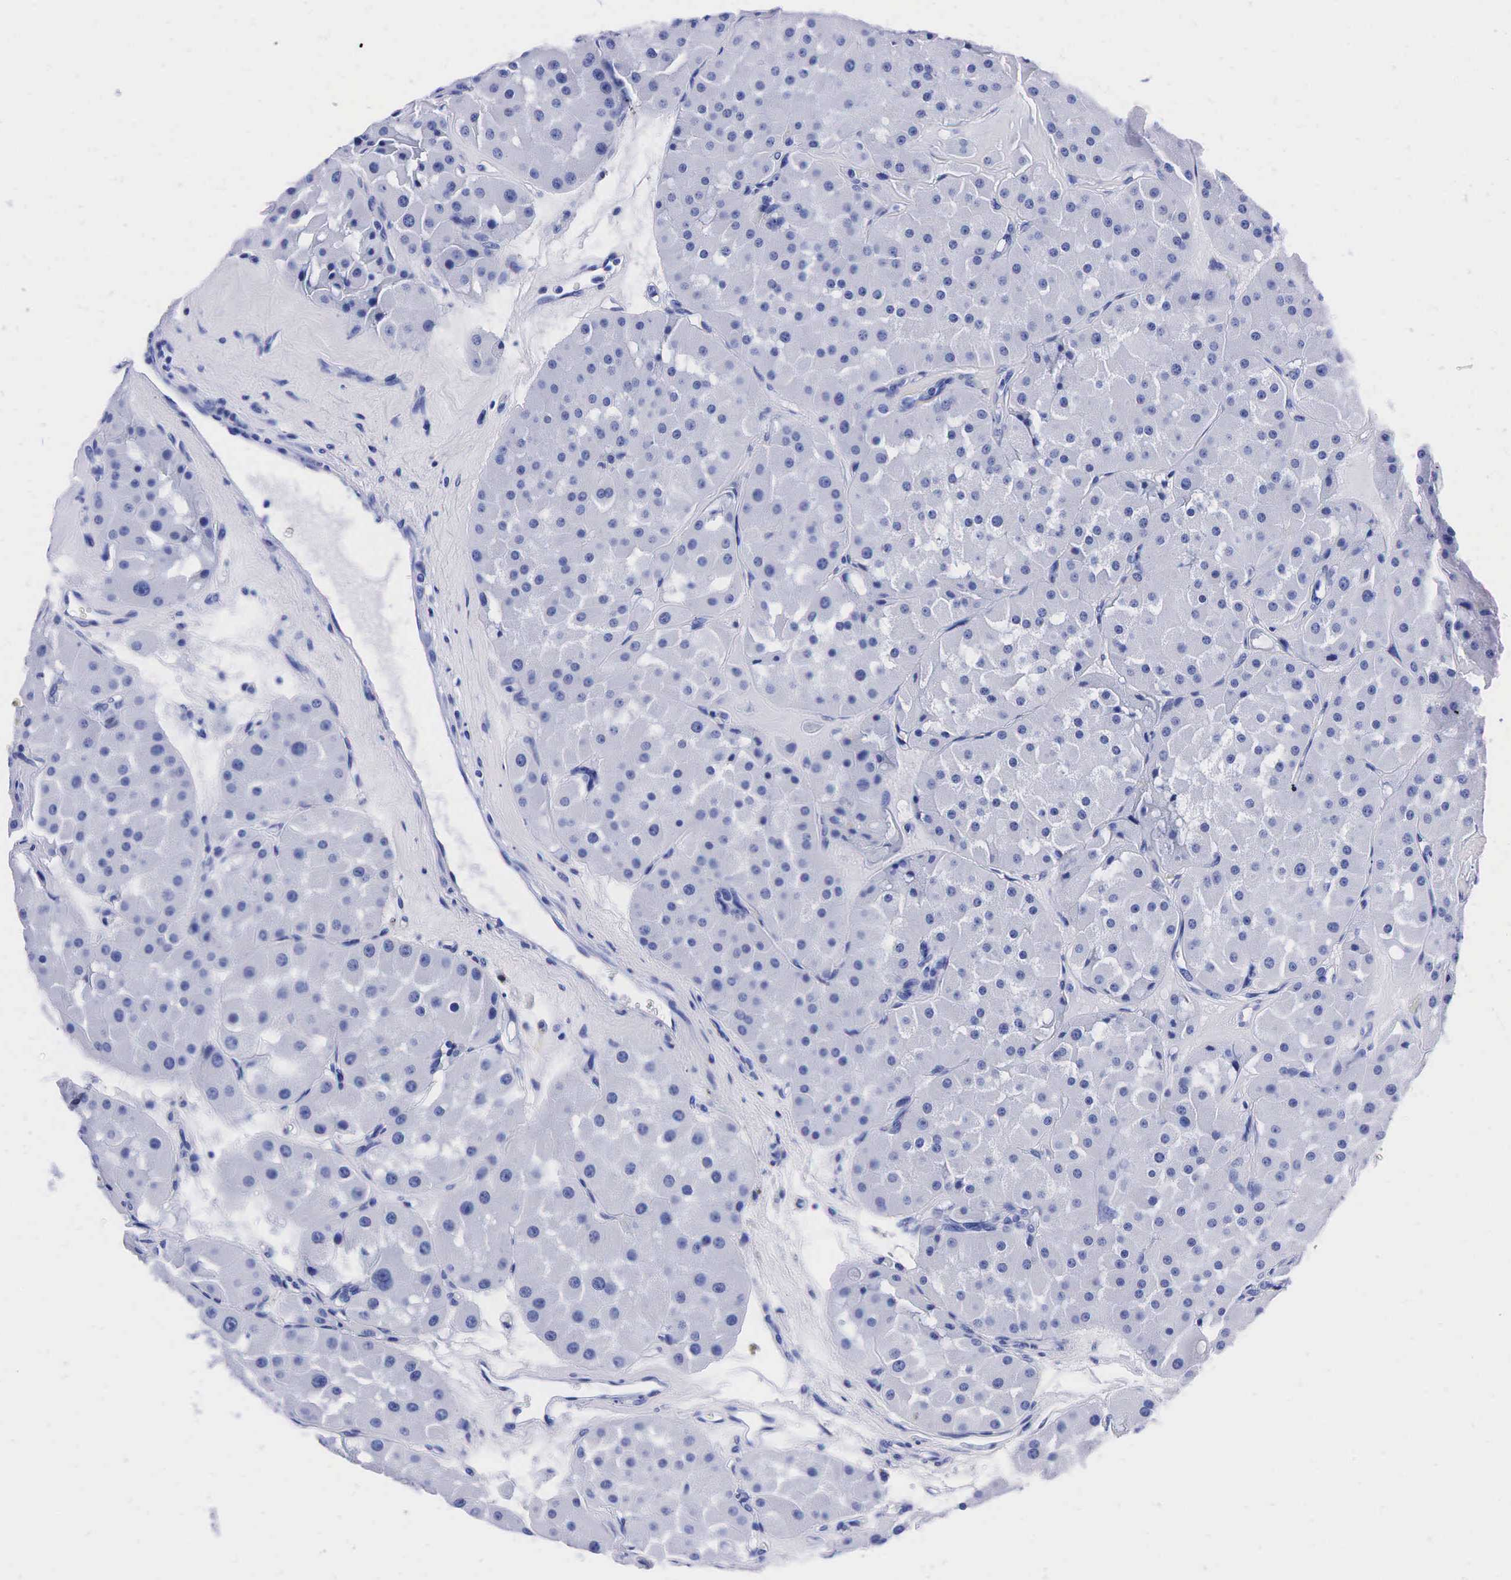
{"staining": {"intensity": "negative", "quantity": "none", "location": "none"}, "tissue": "renal cancer", "cell_type": "Tumor cells", "image_type": "cancer", "snomed": [{"axis": "morphology", "description": "Adenocarcinoma, uncertain malignant potential"}, {"axis": "topography", "description": "Kidney"}], "caption": "Renal cancer (adenocarcinoma,  uncertain malignant potential) was stained to show a protein in brown. There is no significant positivity in tumor cells.", "gene": "TG", "patient": {"sex": "male", "age": 63}}